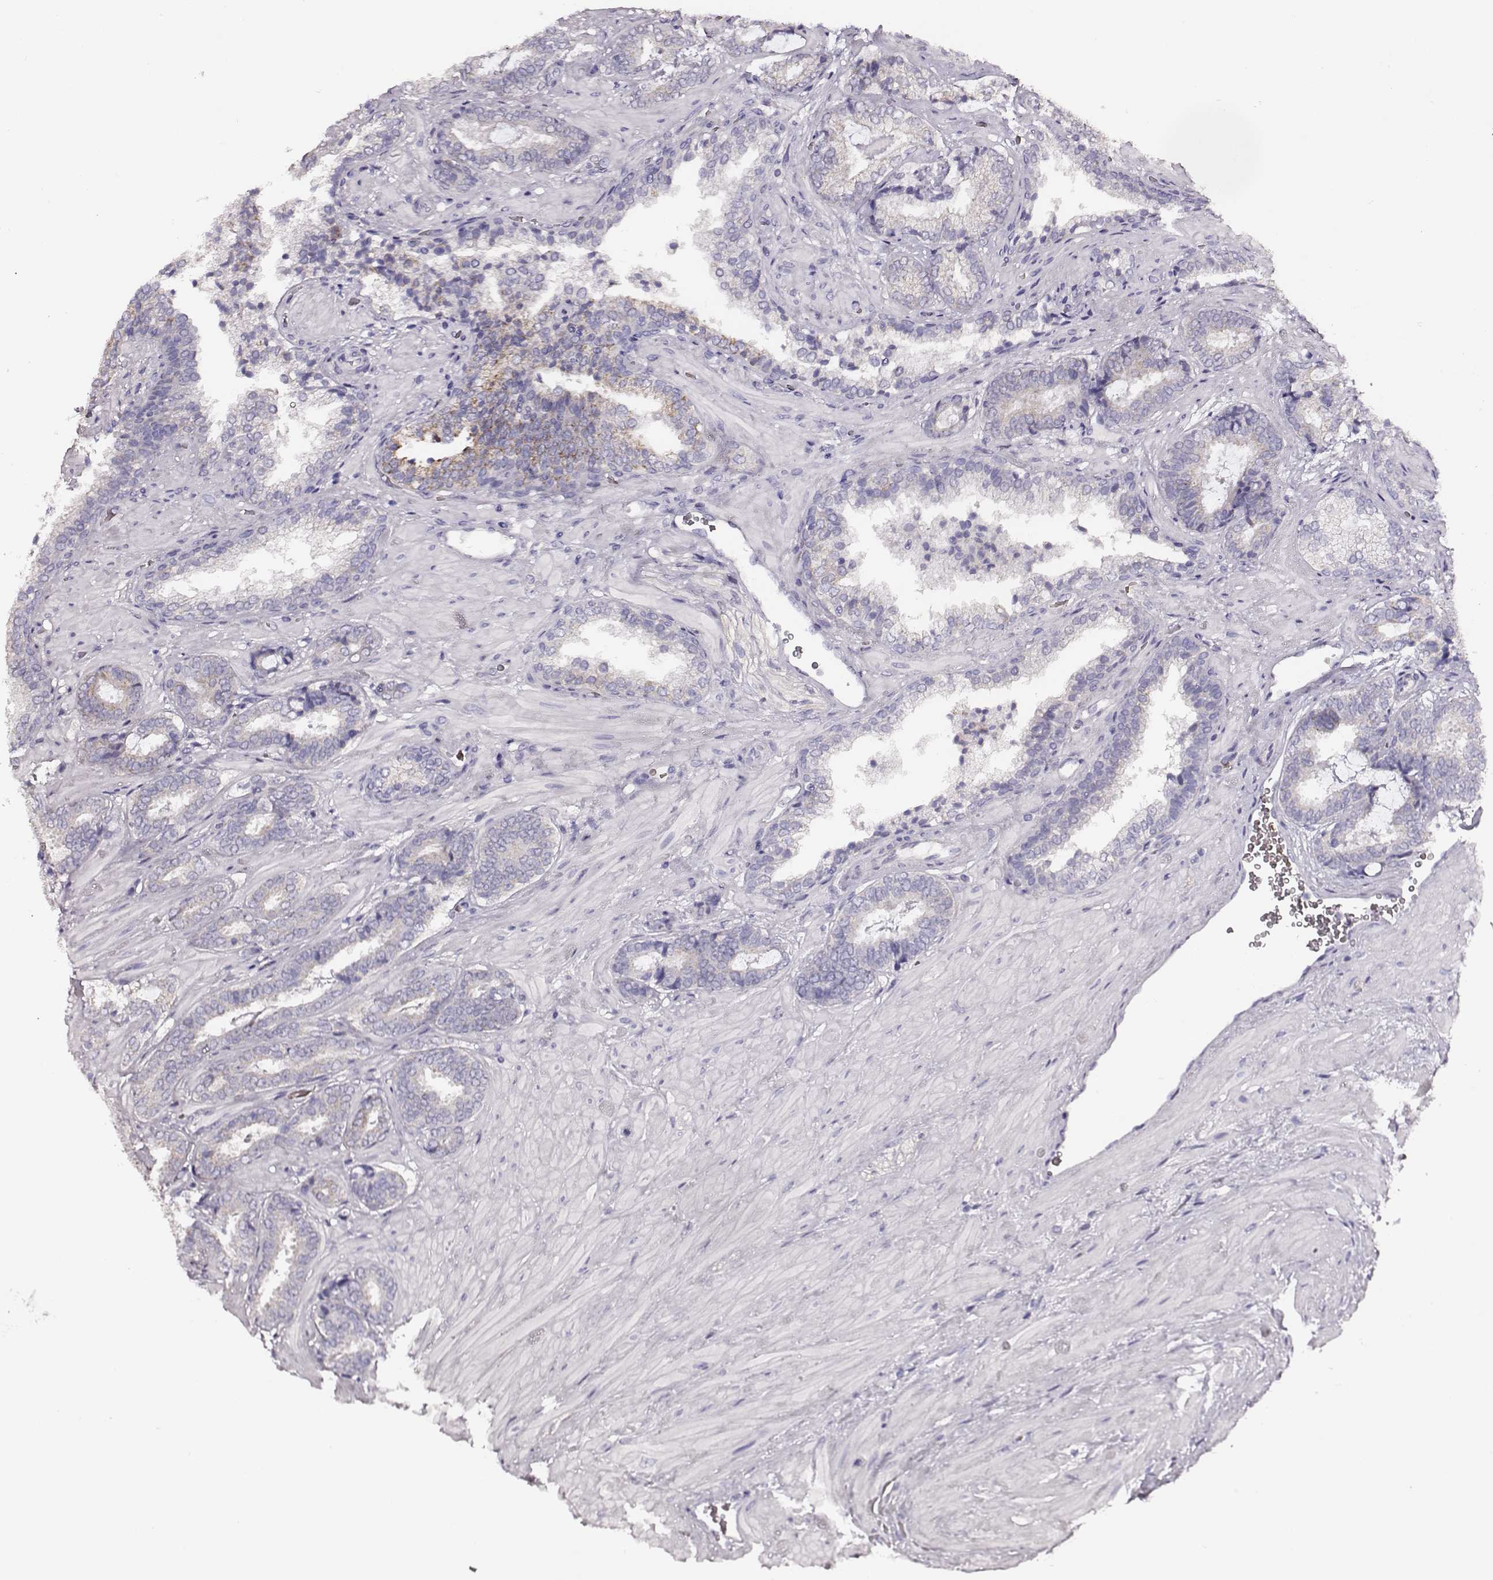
{"staining": {"intensity": "weak", "quantity": "25%-75%", "location": "cytoplasmic/membranous"}, "tissue": "prostate cancer", "cell_type": "Tumor cells", "image_type": "cancer", "snomed": [{"axis": "morphology", "description": "Adenocarcinoma, Low grade"}, {"axis": "topography", "description": "Prostate"}], "caption": "Brown immunohistochemical staining in prostate low-grade adenocarcinoma displays weak cytoplasmic/membranous positivity in approximately 25%-75% of tumor cells.", "gene": "AADAT", "patient": {"sex": "male", "age": 61}}